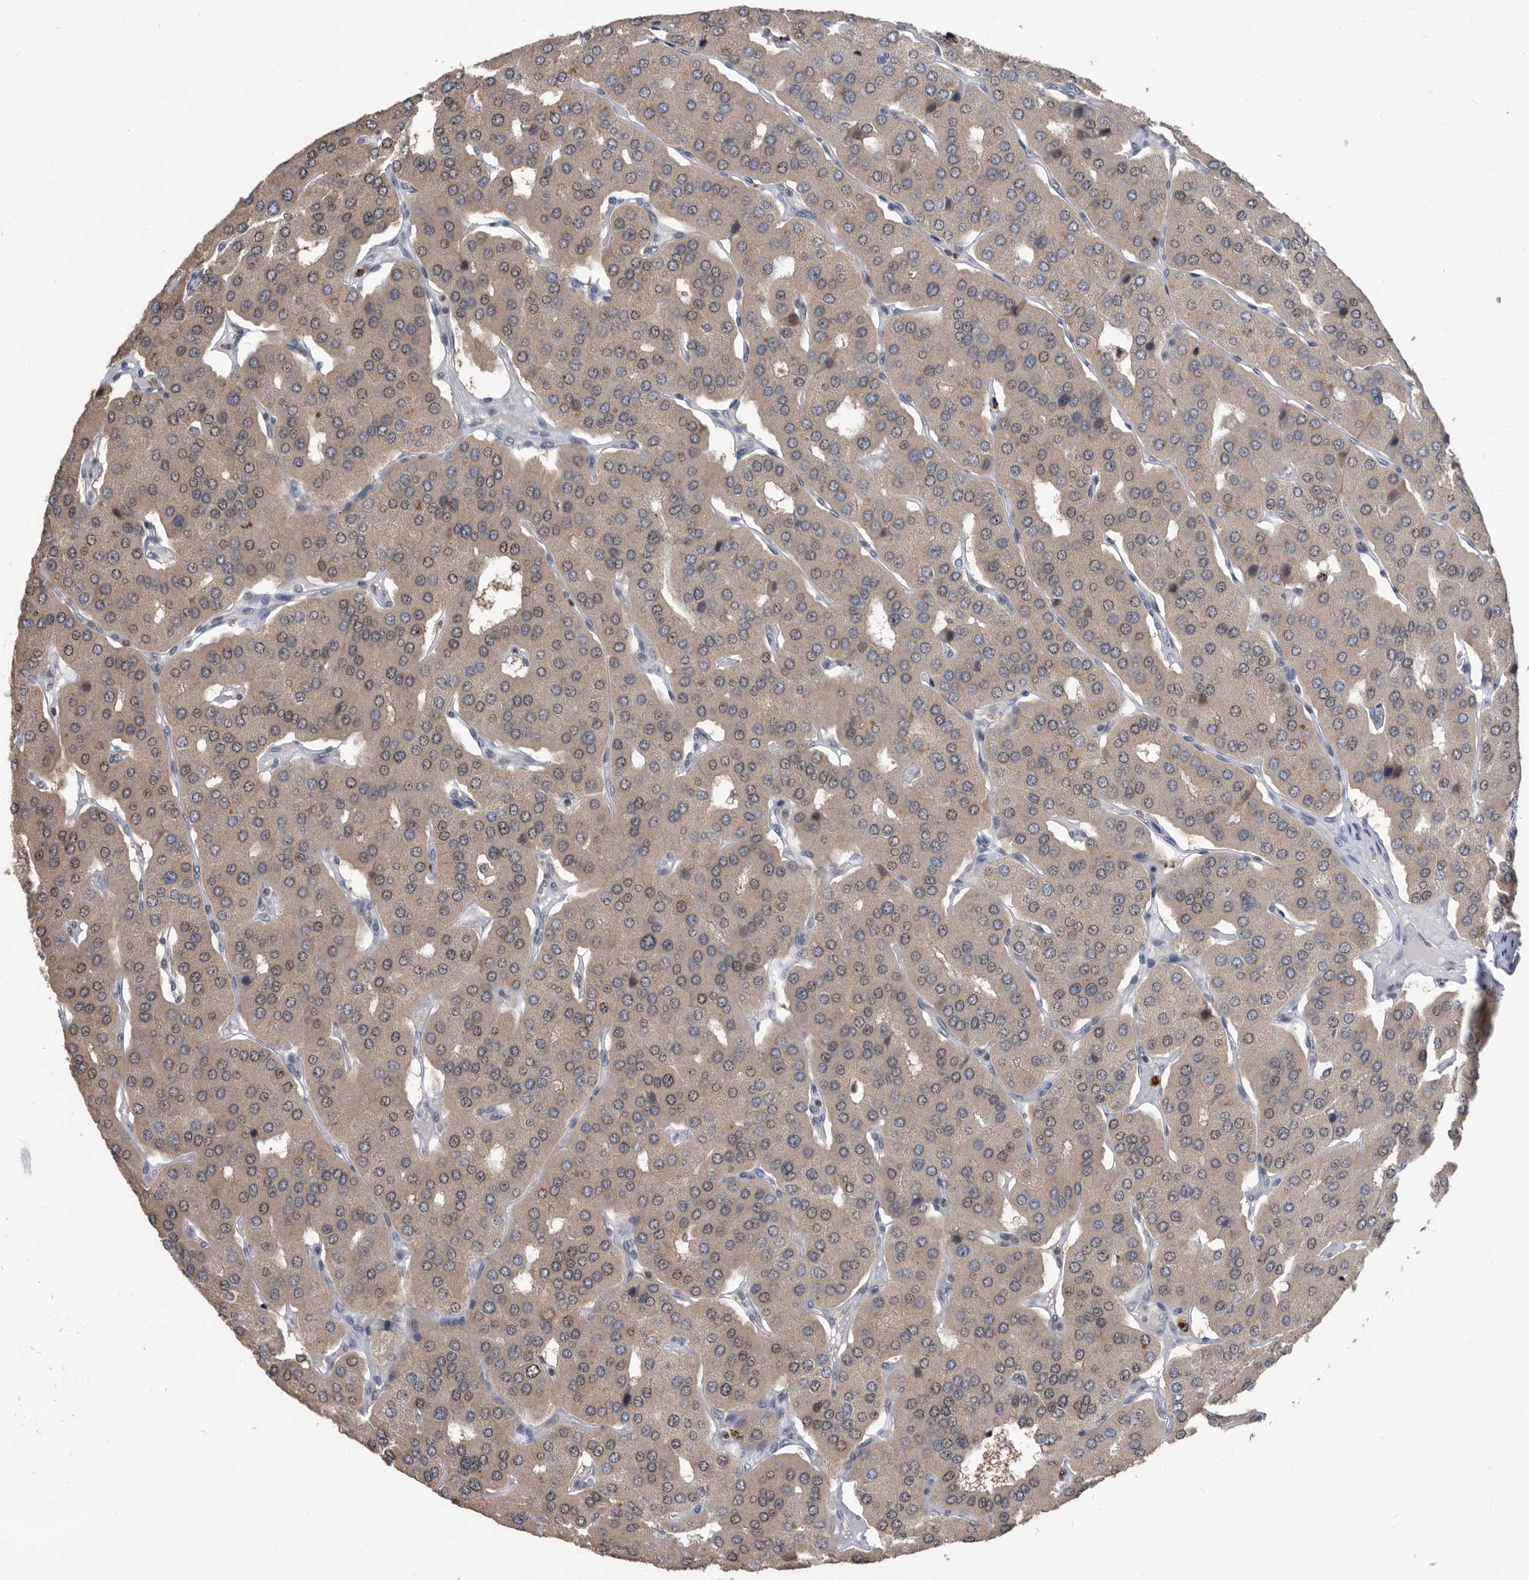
{"staining": {"intensity": "weak", "quantity": ">75%", "location": "cytoplasmic/membranous,nuclear"}, "tissue": "parathyroid gland", "cell_type": "Glandular cells", "image_type": "normal", "snomed": [{"axis": "morphology", "description": "Normal tissue, NOS"}, {"axis": "morphology", "description": "Adenoma, NOS"}, {"axis": "topography", "description": "Parathyroid gland"}], "caption": "The histopathology image demonstrates immunohistochemical staining of unremarkable parathyroid gland. There is weak cytoplasmic/membranous,nuclear positivity is identified in approximately >75% of glandular cells.", "gene": "TSTD1", "patient": {"sex": "female", "age": 86}}